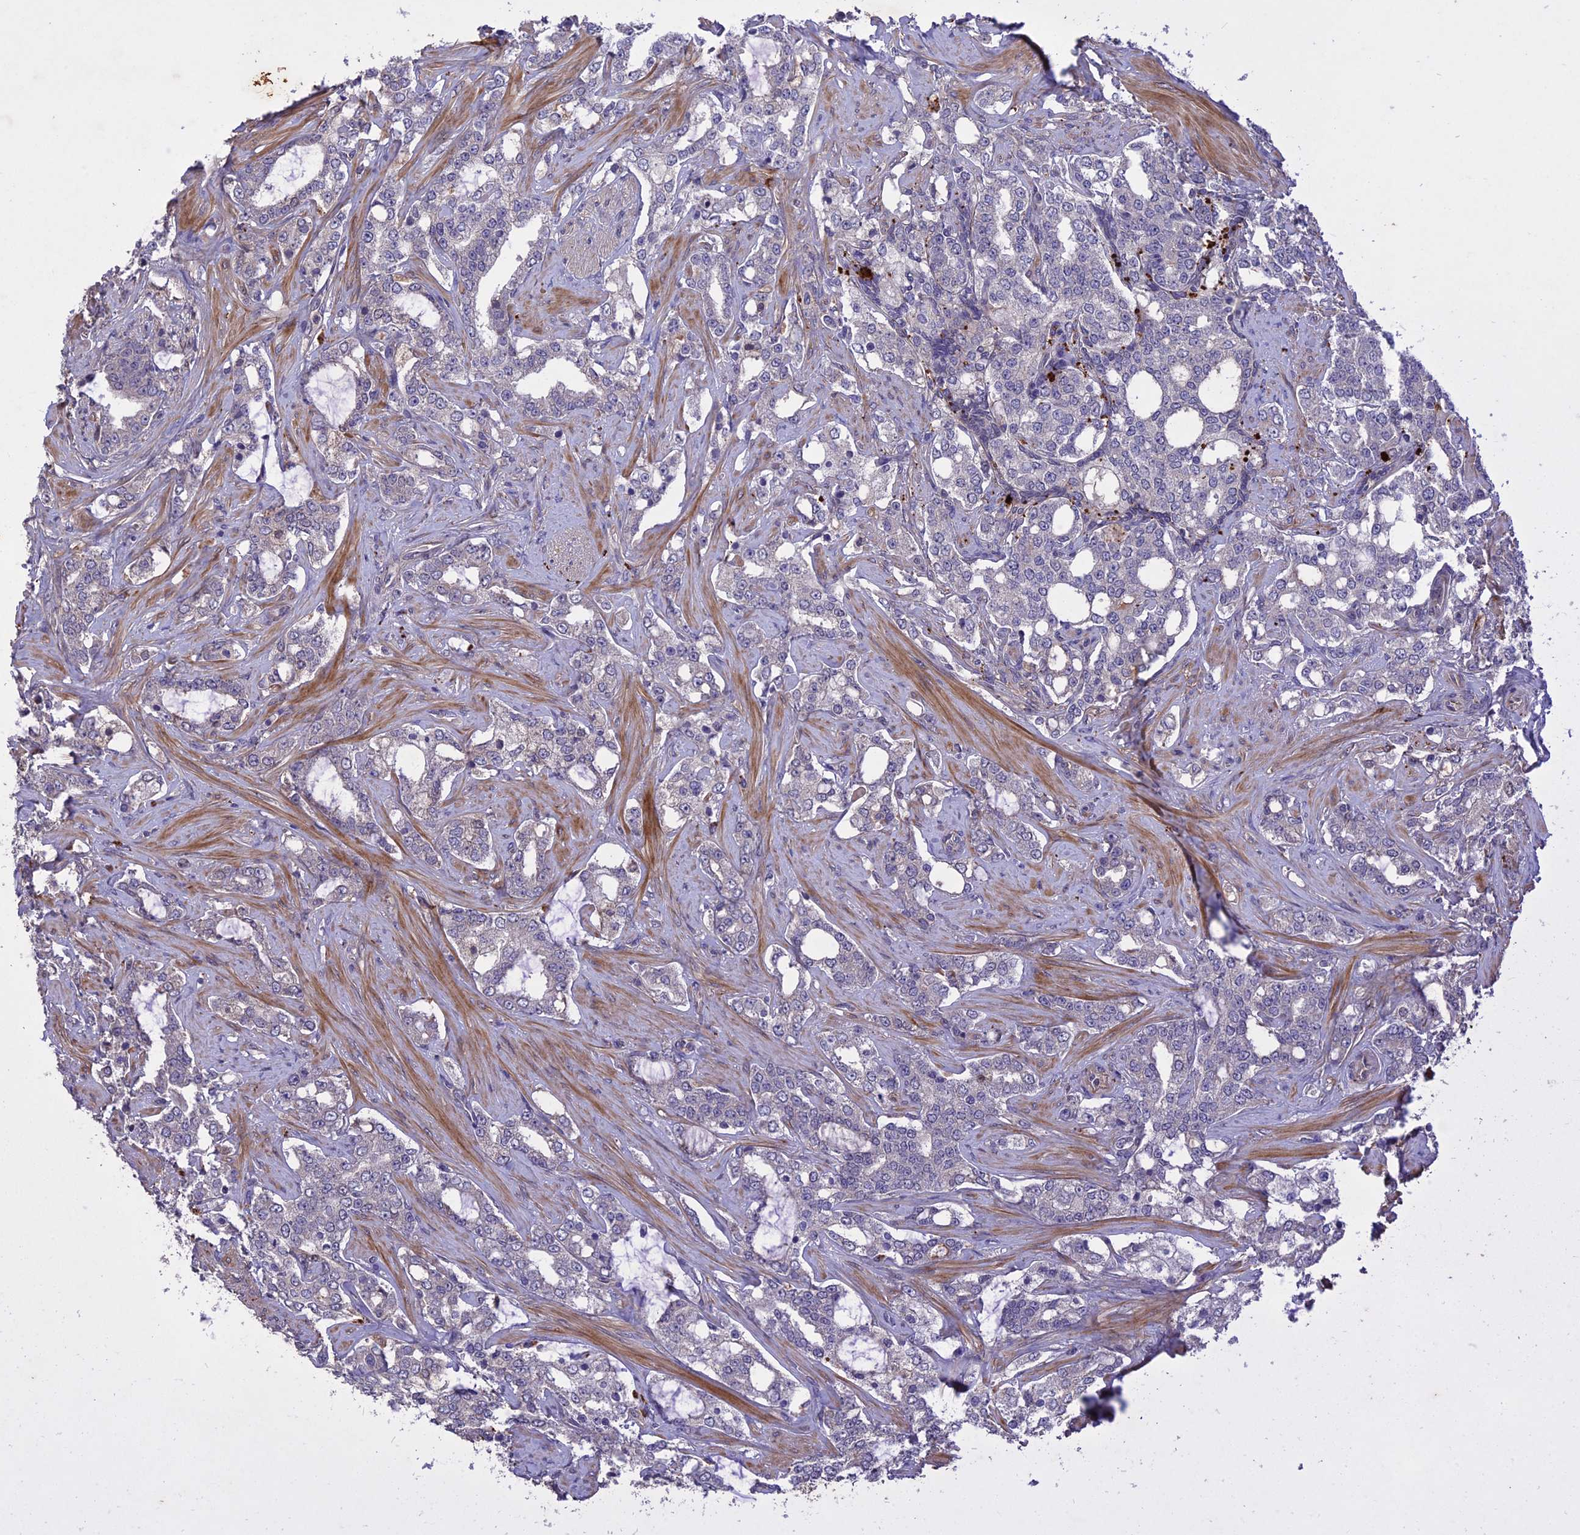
{"staining": {"intensity": "weak", "quantity": "<25%", "location": "cytoplasmic/membranous"}, "tissue": "prostate cancer", "cell_type": "Tumor cells", "image_type": "cancer", "snomed": [{"axis": "morphology", "description": "Adenocarcinoma, High grade"}, {"axis": "topography", "description": "Prostate"}], "caption": "A high-resolution histopathology image shows IHC staining of prostate cancer, which exhibits no significant expression in tumor cells. (Brightfield microscopy of DAB IHC at high magnification).", "gene": "ADO", "patient": {"sex": "male", "age": 64}}